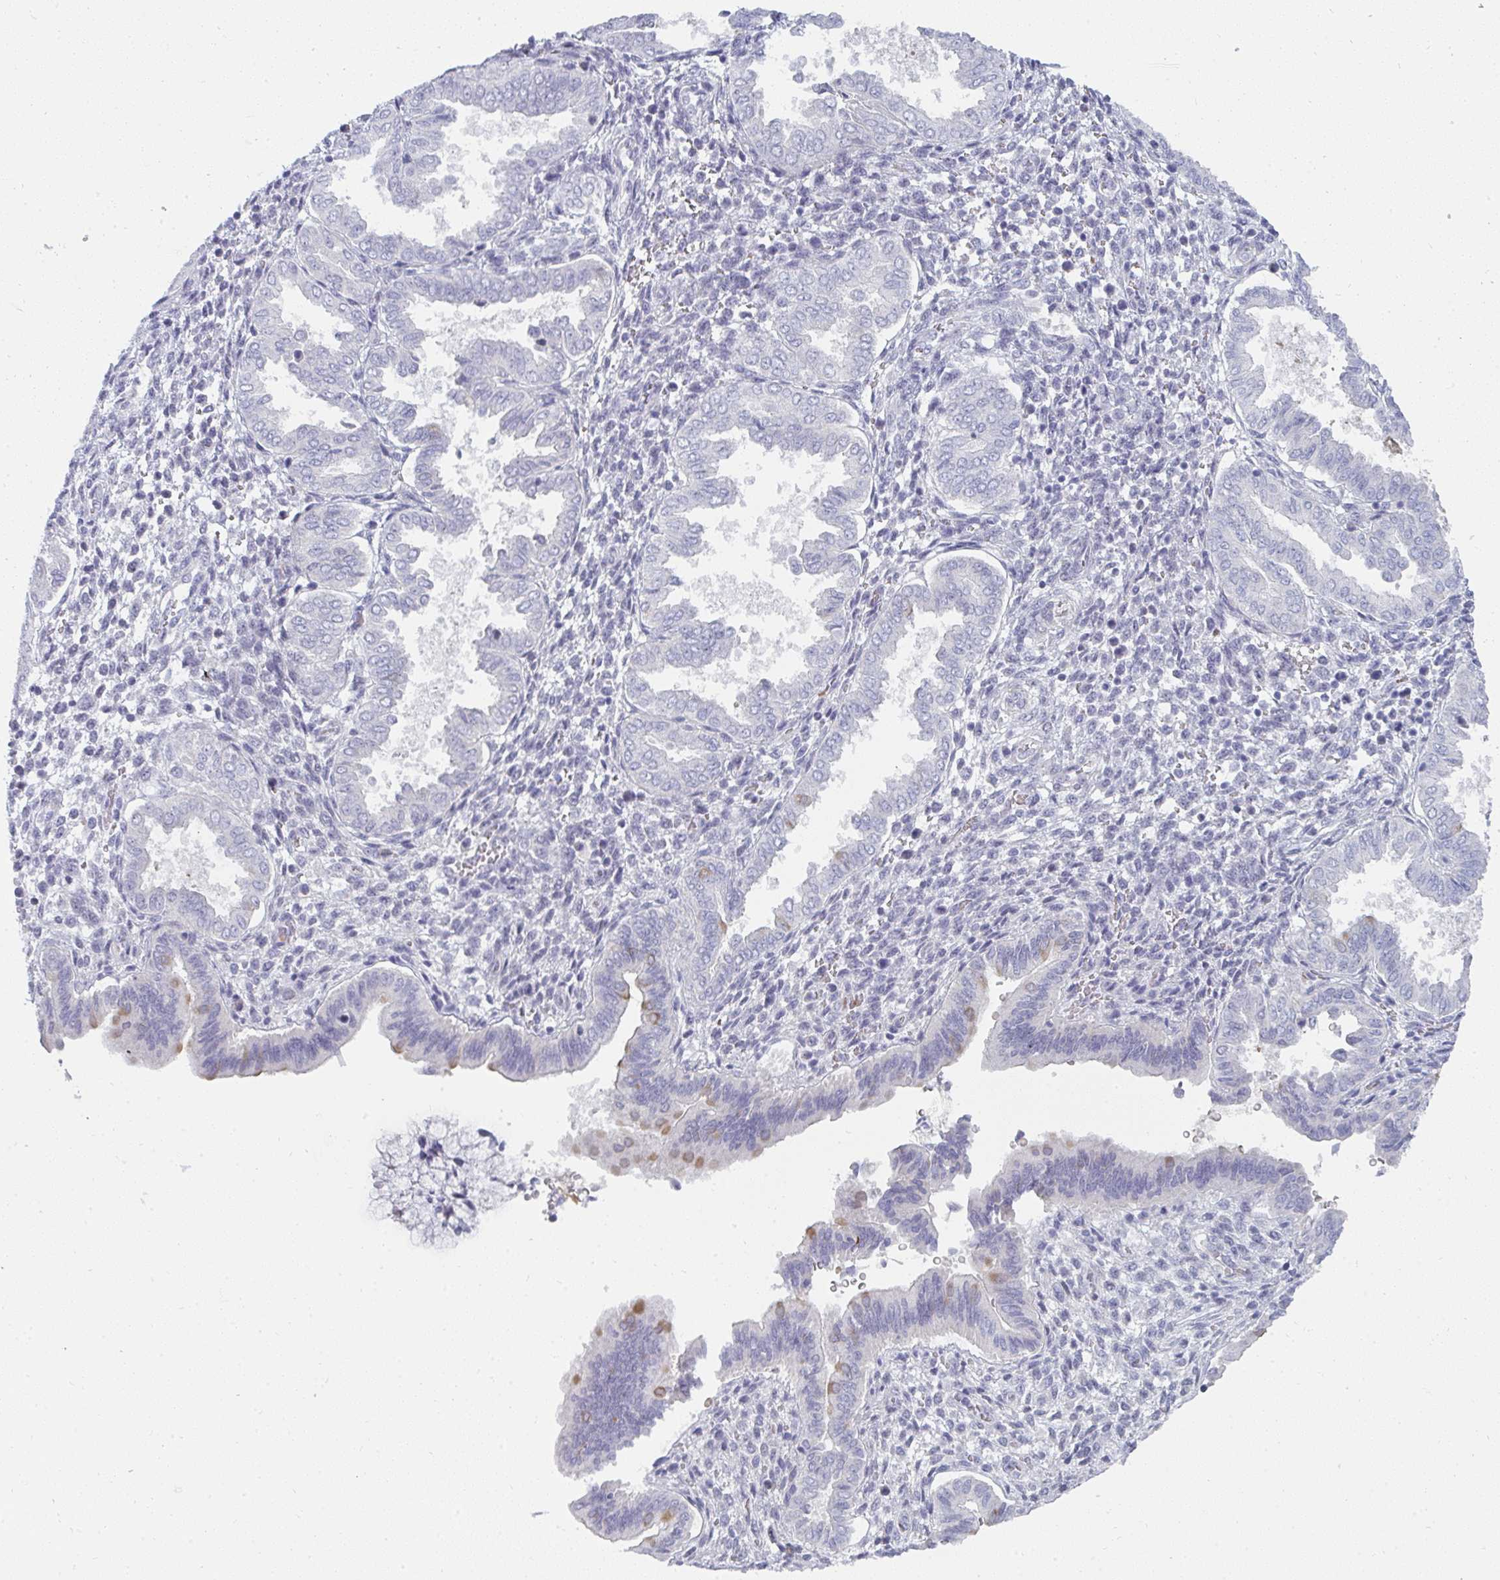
{"staining": {"intensity": "negative", "quantity": "none", "location": "none"}, "tissue": "endometrium", "cell_type": "Cells in endometrial stroma", "image_type": "normal", "snomed": [{"axis": "morphology", "description": "Normal tissue, NOS"}, {"axis": "topography", "description": "Endometrium"}], "caption": "There is no significant expression in cells in endometrial stroma of endometrium. Brightfield microscopy of immunohistochemistry (IHC) stained with DAB (brown) and hematoxylin (blue), captured at high magnification.", "gene": "SHB", "patient": {"sex": "female", "age": 24}}